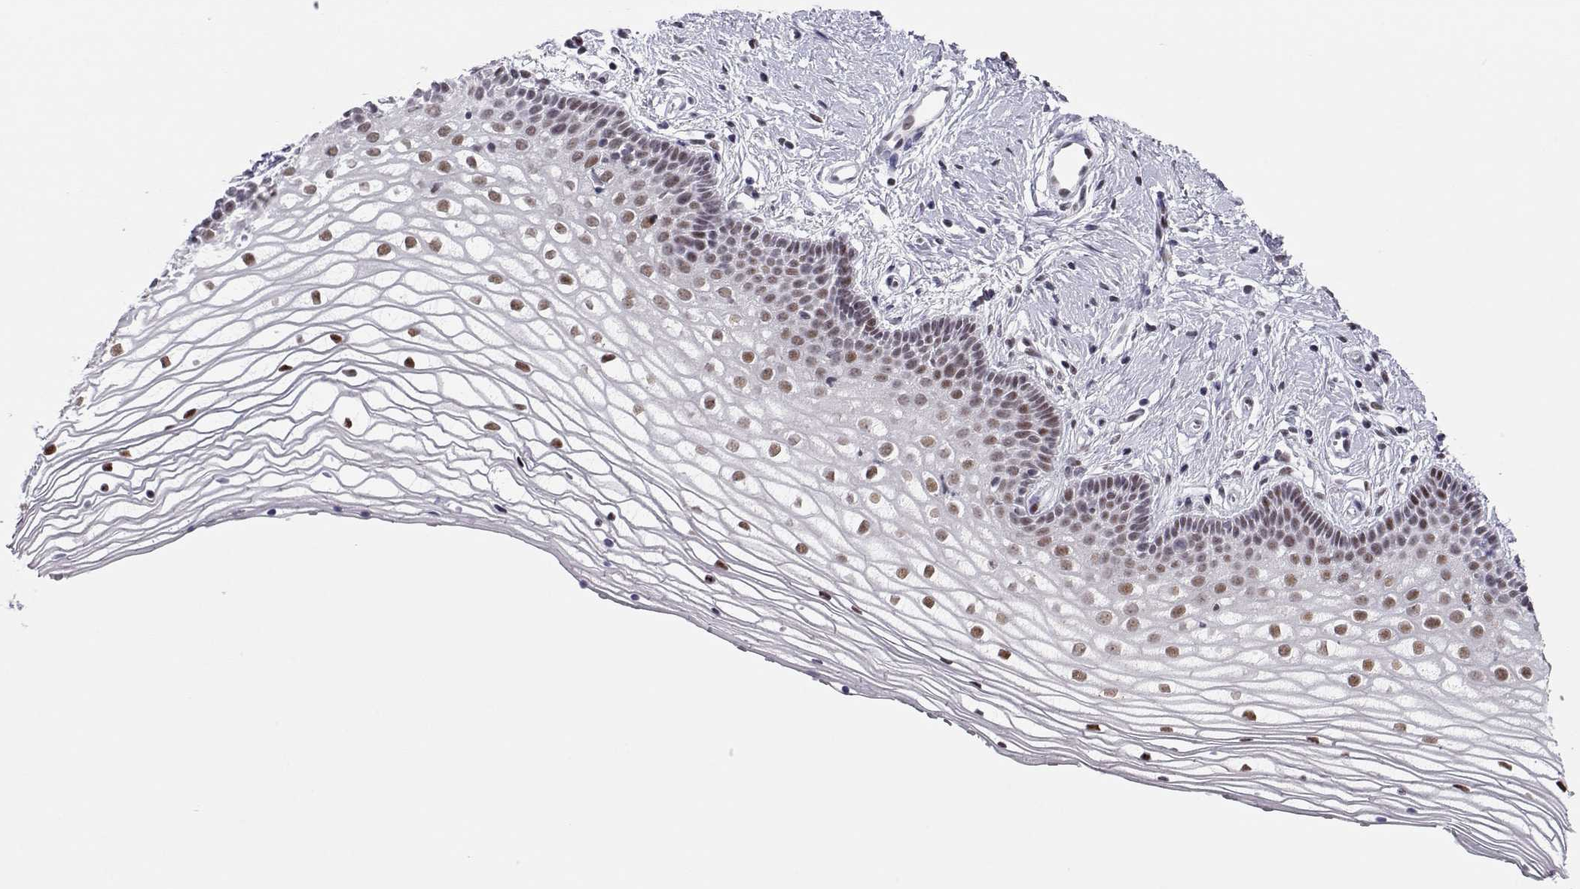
{"staining": {"intensity": "moderate", "quantity": ">75%", "location": "nuclear"}, "tissue": "vagina", "cell_type": "Squamous epithelial cells", "image_type": "normal", "snomed": [{"axis": "morphology", "description": "Normal tissue, NOS"}, {"axis": "topography", "description": "Vagina"}], "caption": "DAB immunohistochemical staining of unremarkable human vagina shows moderate nuclear protein positivity in about >75% of squamous epithelial cells. The staining was performed using DAB to visualize the protein expression in brown, while the nuclei were stained in blue with hematoxylin (Magnification: 20x).", "gene": "SIX6", "patient": {"sex": "female", "age": 36}}